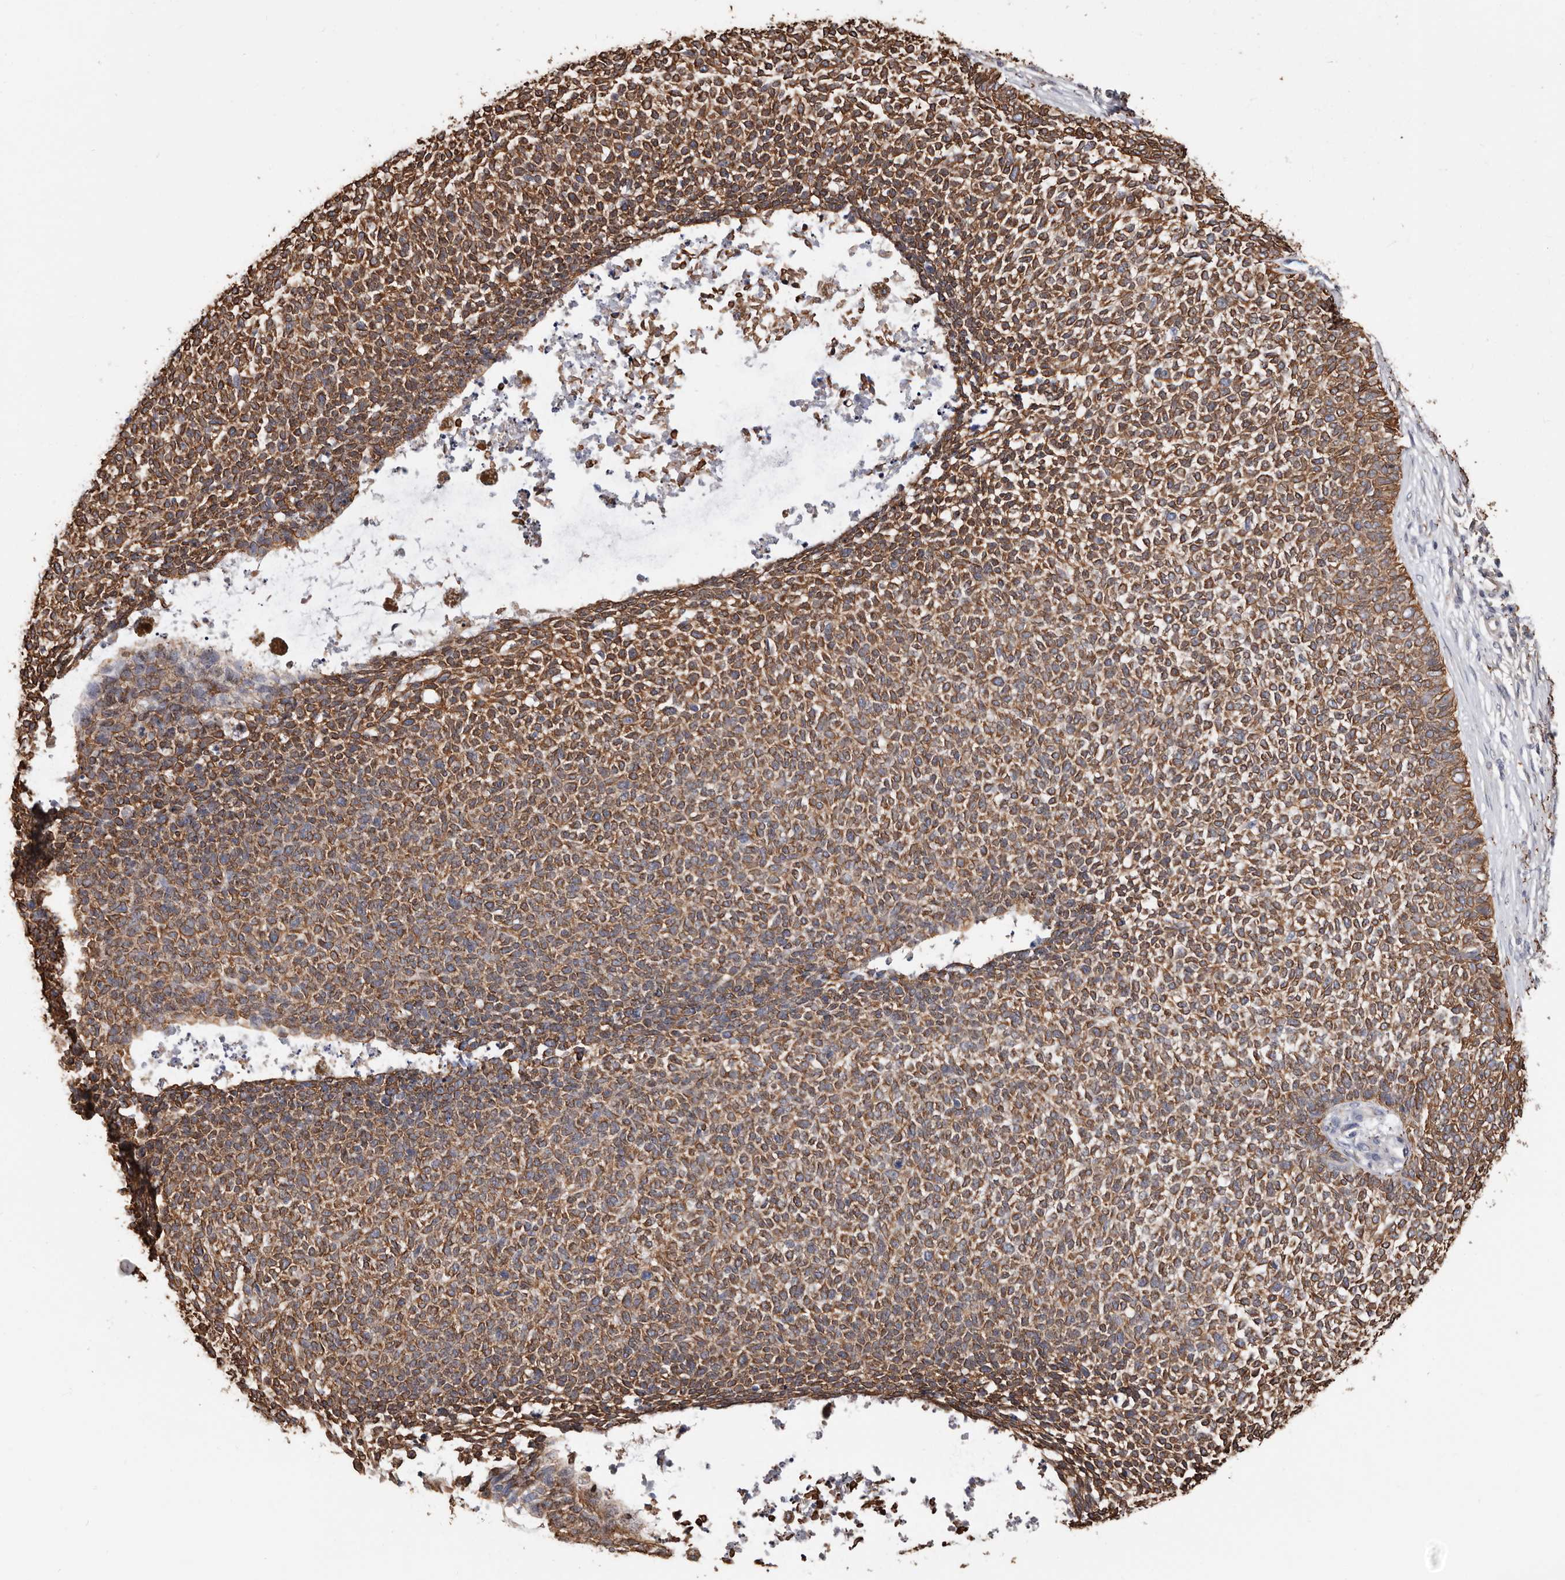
{"staining": {"intensity": "strong", "quantity": ">75%", "location": "cytoplasmic/membranous"}, "tissue": "skin cancer", "cell_type": "Tumor cells", "image_type": "cancer", "snomed": [{"axis": "morphology", "description": "Basal cell carcinoma"}, {"axis": "topography", "description": "Skin"}], "caption": "Immunohistochemistry histopathology image of basal cell carcinoma (skin) stained for a protein (brown), which demonstrates high levels of strong cytoplasmic/membranous positivity in approximately >75% of tumor cells.", "gene": "MRPL18", "patient": {"sex": "female", "age": 84}}